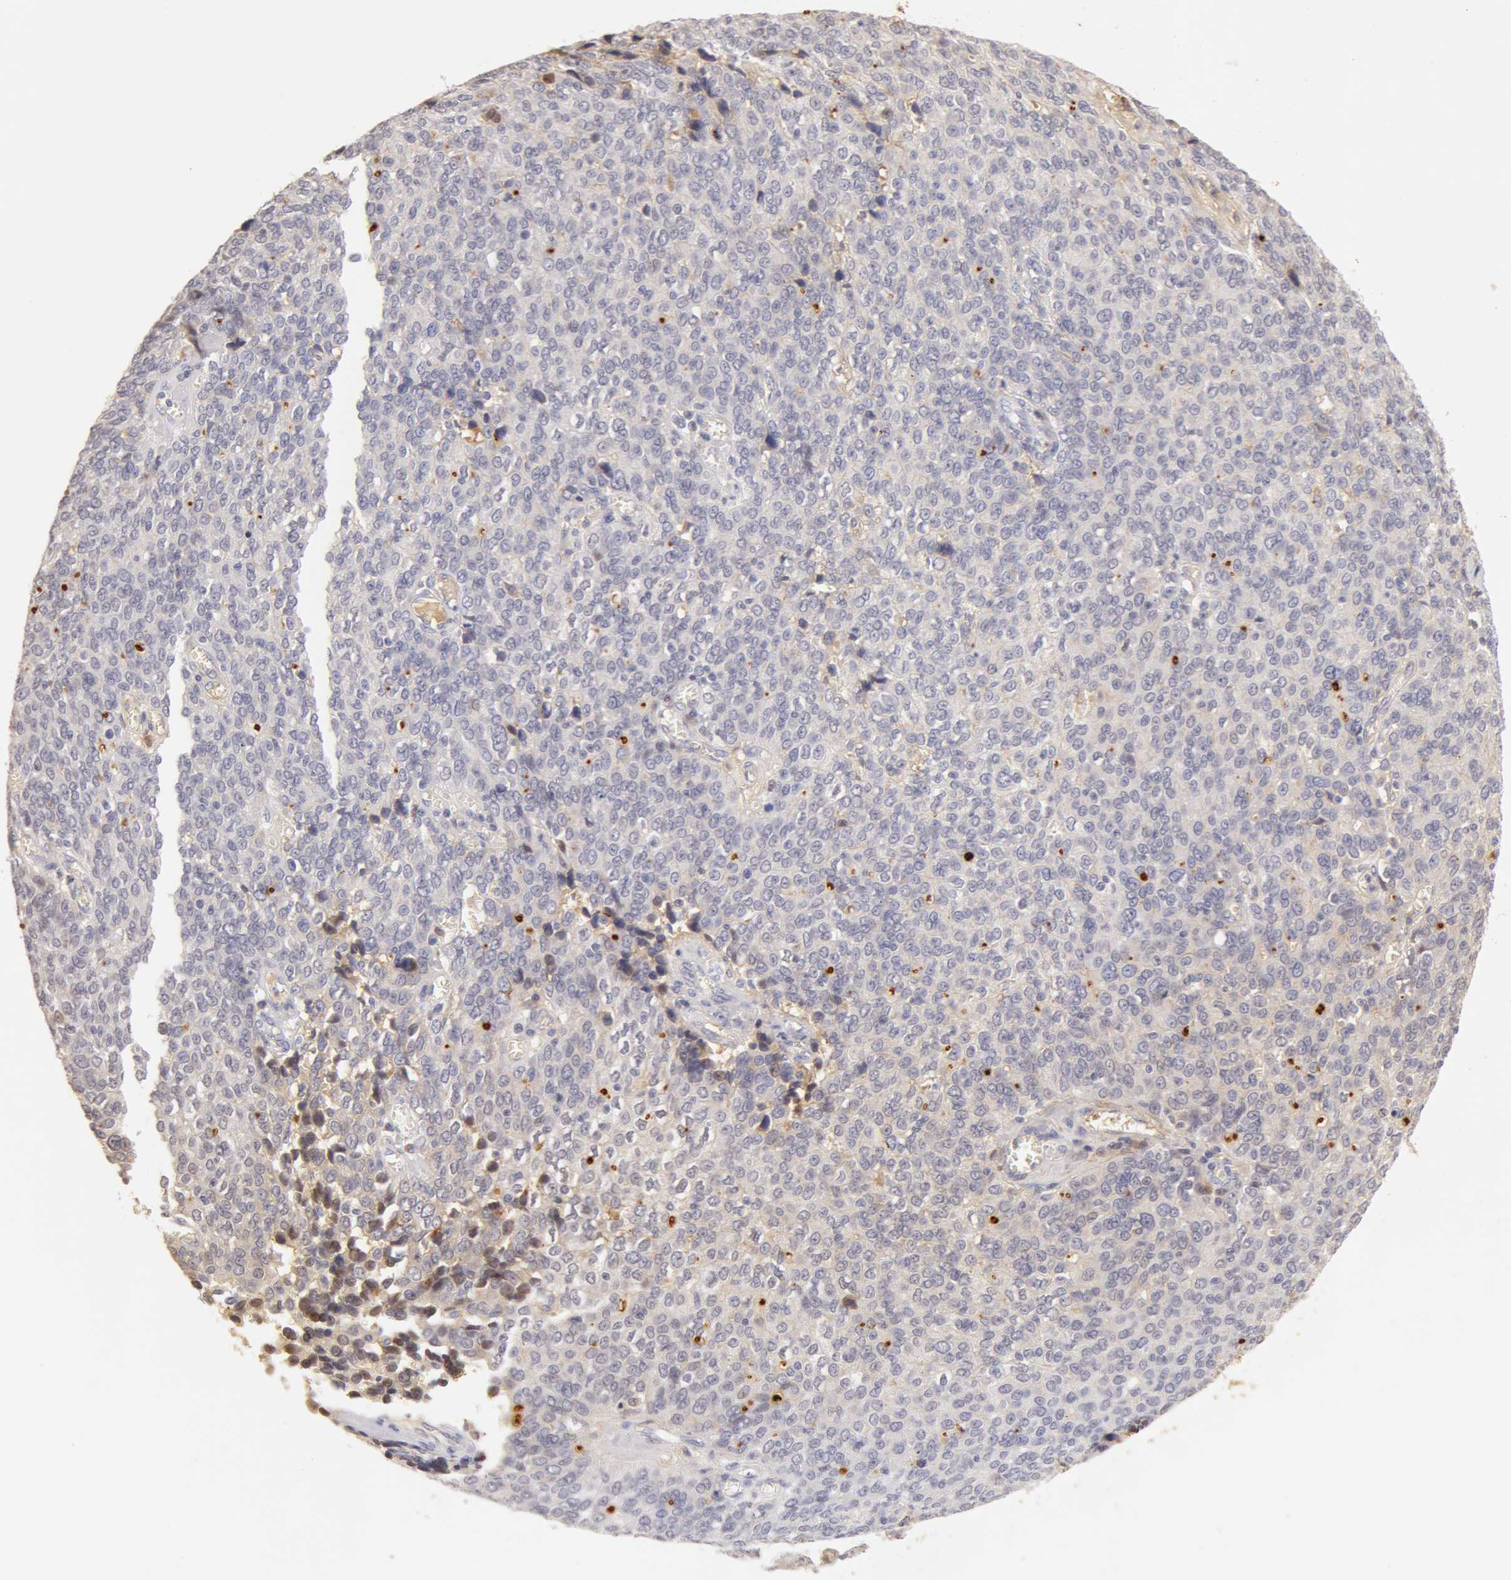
{"staining": {"intensity": "weak", "quantity": "25%-75%", "location": "cytoplasmic/membranous"}, "tissue": "ovarian cancer", "cell_type": "Tumor cells", "image_type": "cancer", "snomed": [{"axis": "morphology", "description": "Carcinoma, endometroid"}, {"axis": "topography", "description": "Ovary"}], "caption": "DAB immunohistochemical staining of ovarian cancer (endometroid carcinoma) demonstrates weak cytoplasmic/membranous protein staining in approximately 25%-75% of tumor cells.", "gene": "TF", "patient": {"sex": "female", "age": 75}}